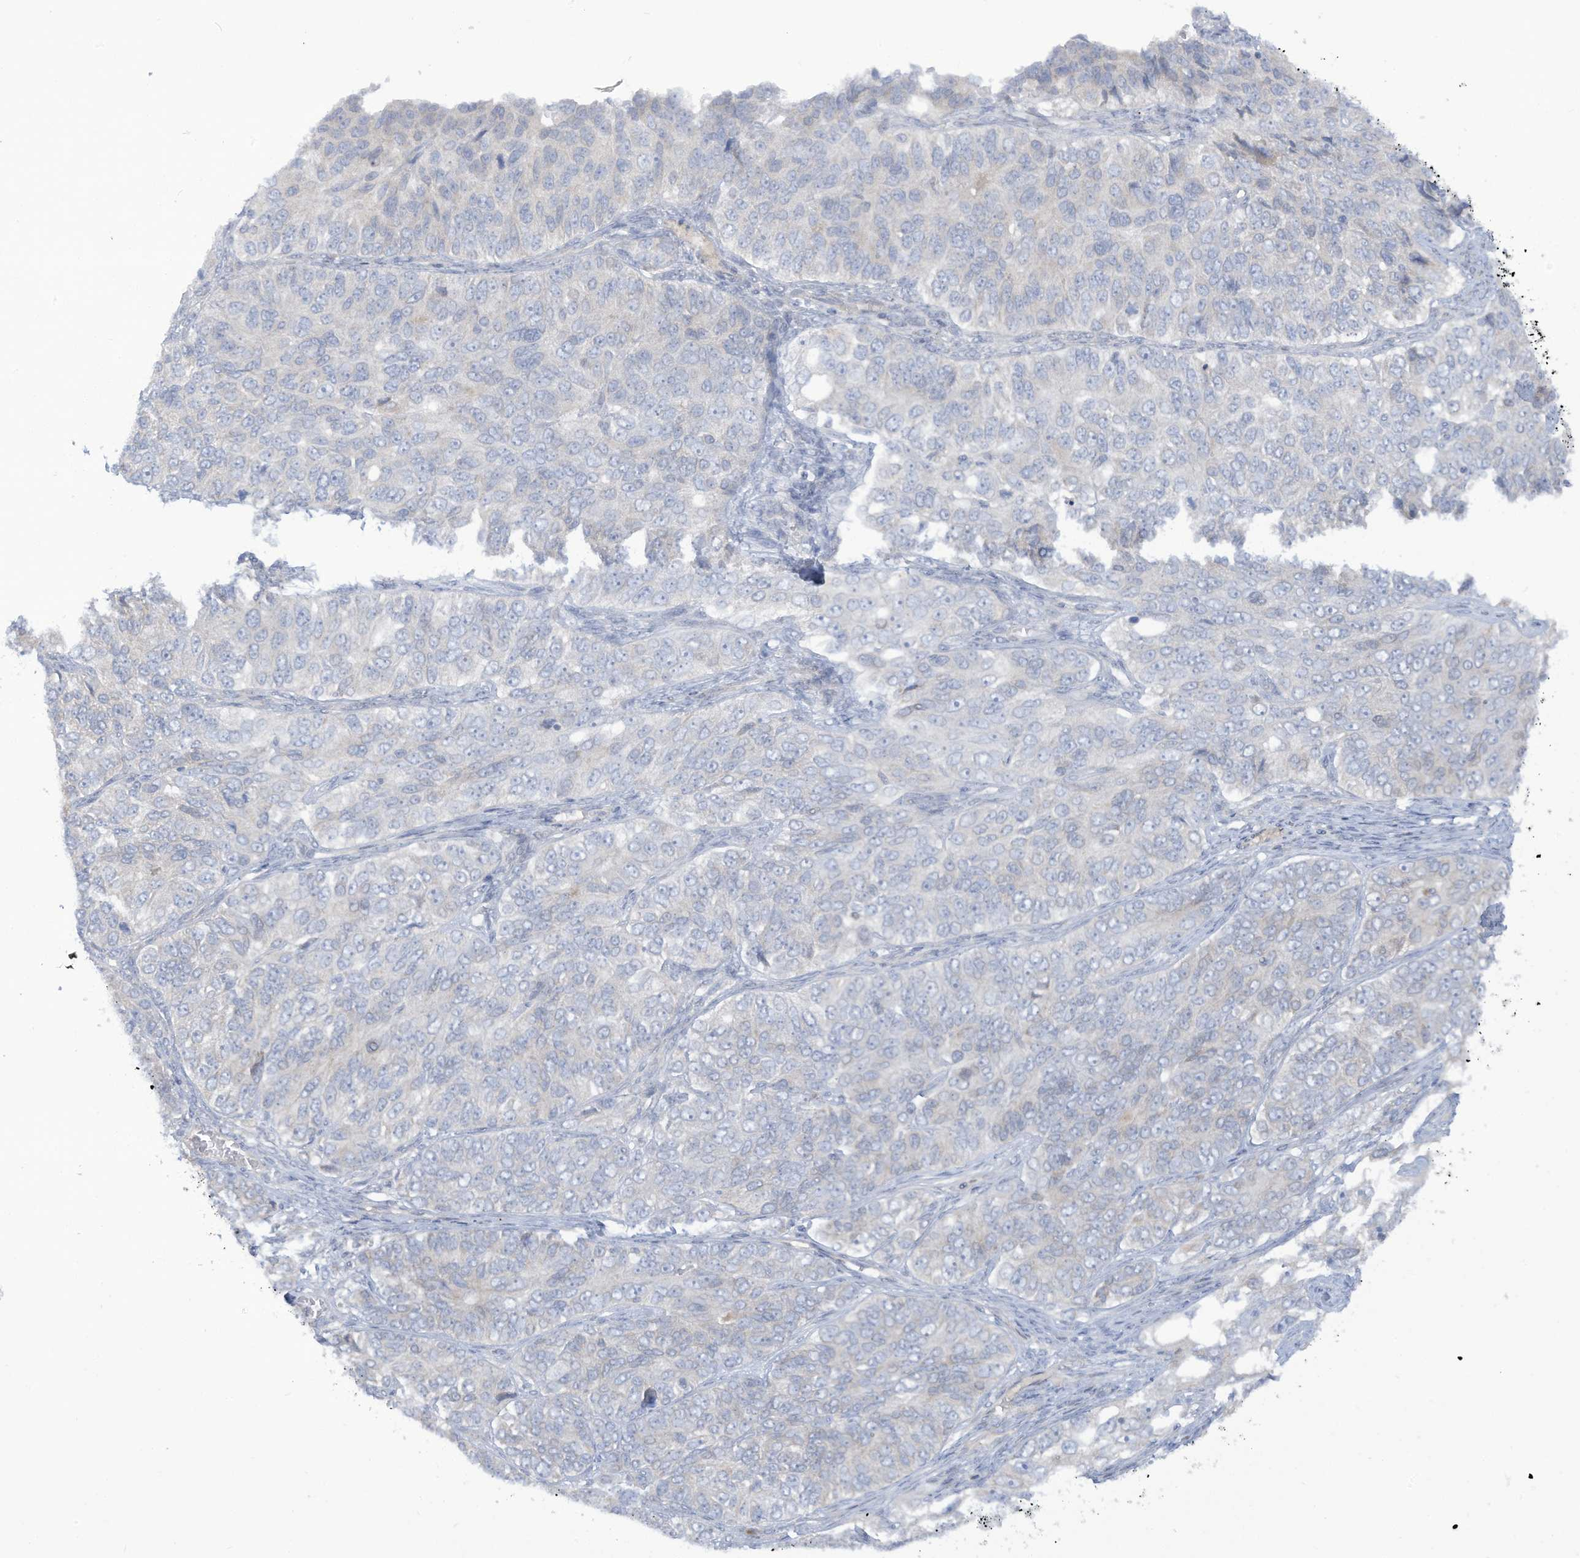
{"staining": {"intensity": "weak", "quantity": "<25%", "location": "cytoplasmic/membranous"}, "tissue": "ovarian cancer", "cell_type": "Tumor cells", "image_type": "cancer", "snomed": [{"axis": "morphology", "description": "Carcinoma, endometroid"}, {"axis": "topography", "description": "Ovary"}], "caption": "DAB (3,3'-diaminobenzidine) immunohistochemical staining of ovarian cancer (endometroid carcinoma) demonstrates no significant positivity in tumor cells.", "gene": "LRRN2", "patient": {"sex": "female", "age": 51}}